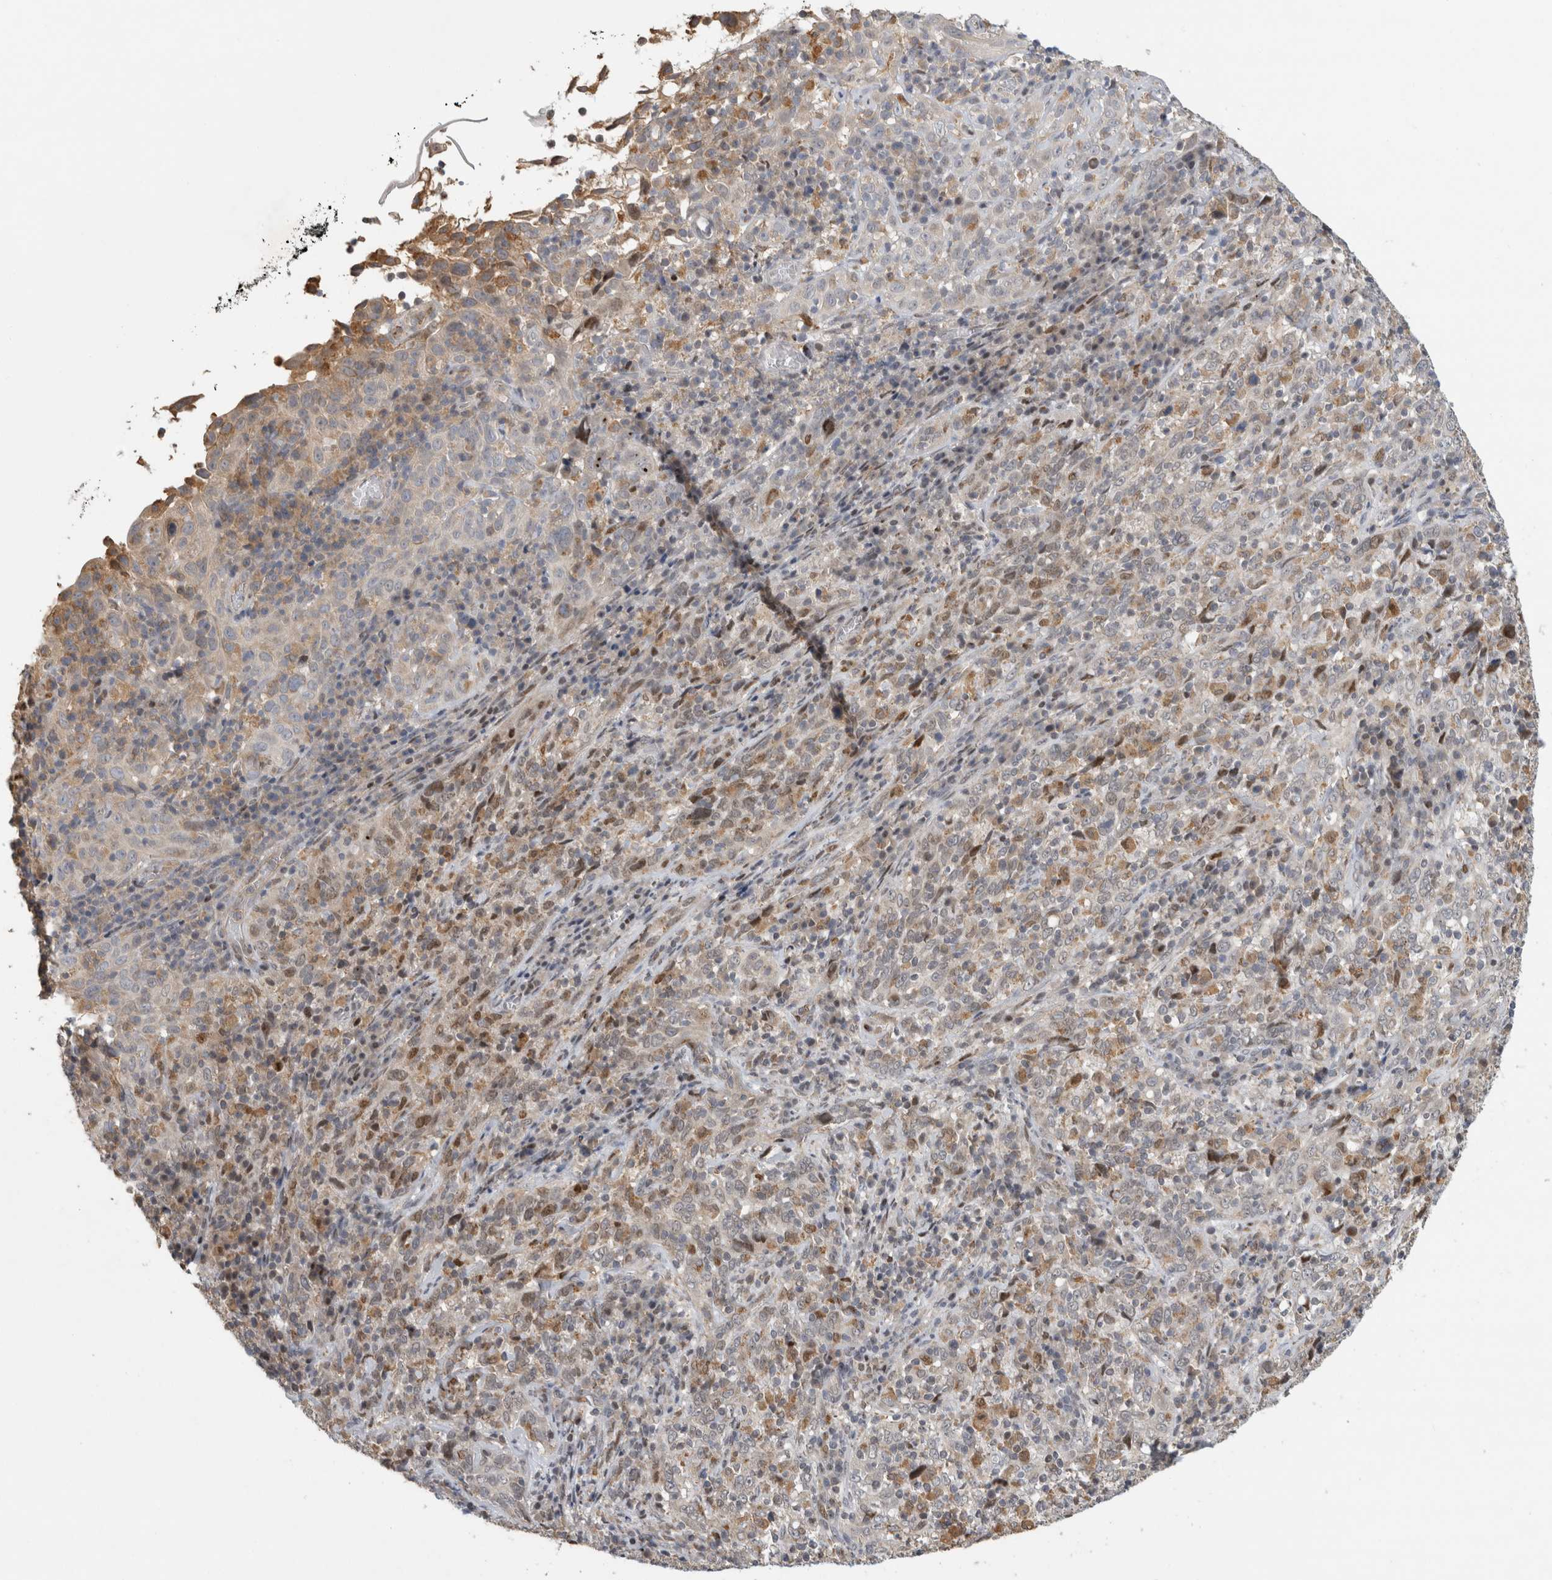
{"staining": {"intensity": "weak", "quantity": "<25%", "location": "cytoplasmic/membranous"}, "tissue": "cervical cancer", "cell_type": "Tumor cells", "image_type": "cancer", "snomed": [{"axis": "morphology", "description": "Squamous cell carcinoma, NOS"}, {"axis": "topography", "description": "Cervix"}], "caption": "Immunohistochemistry (IHC) photomicrograph of neoplastic tissue: squamous cell carcinoma (cervical) stained with DAB exhibits no significant protein staining in tumor cells.", "gene": "C8orf58", "patient": {"sex": "female", "age": 46}}